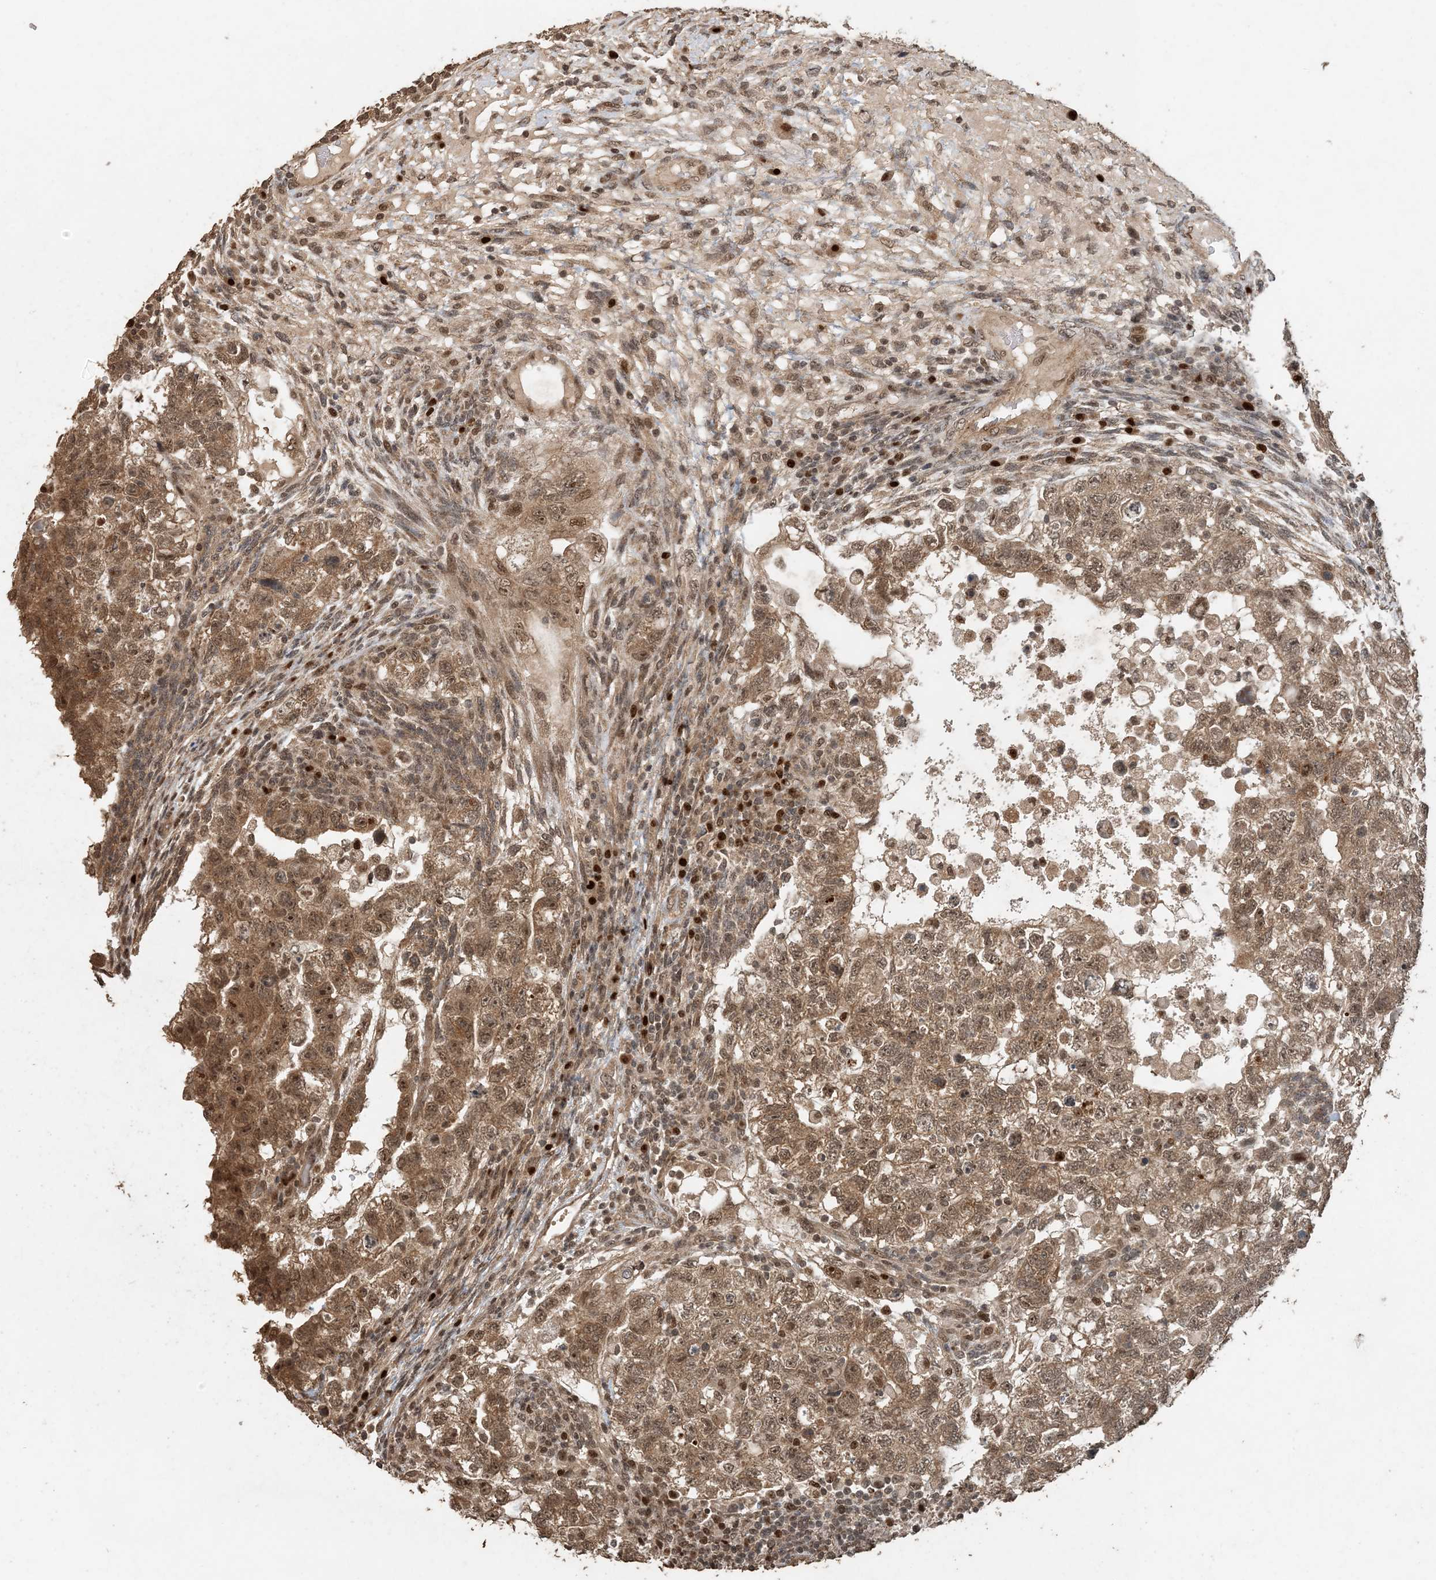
{"staining": {"intensity": "moderate", "quantity": ">75%", "location": "cytoplasmic/membranous,nuclear"}, "tissue": "testis cancer", "cell_type": "Tumor cells", "image_type": "cancer", "snomed": [{"axis": "morphology", "description": "Carcinoma, Embryonal, NOS"}, {"axis": "topography", "description": "Testis"}], "caption": "High-power microscopy captured an immunohistochemistry photomicrograph of embryonal carcinoma (testis), revealing moderate cytoplasmic/membranous and nuclear staining in about >75% of tumor cells.", "gene": "ATP13A2", "patient": {"sex": "male", "age": 36}}